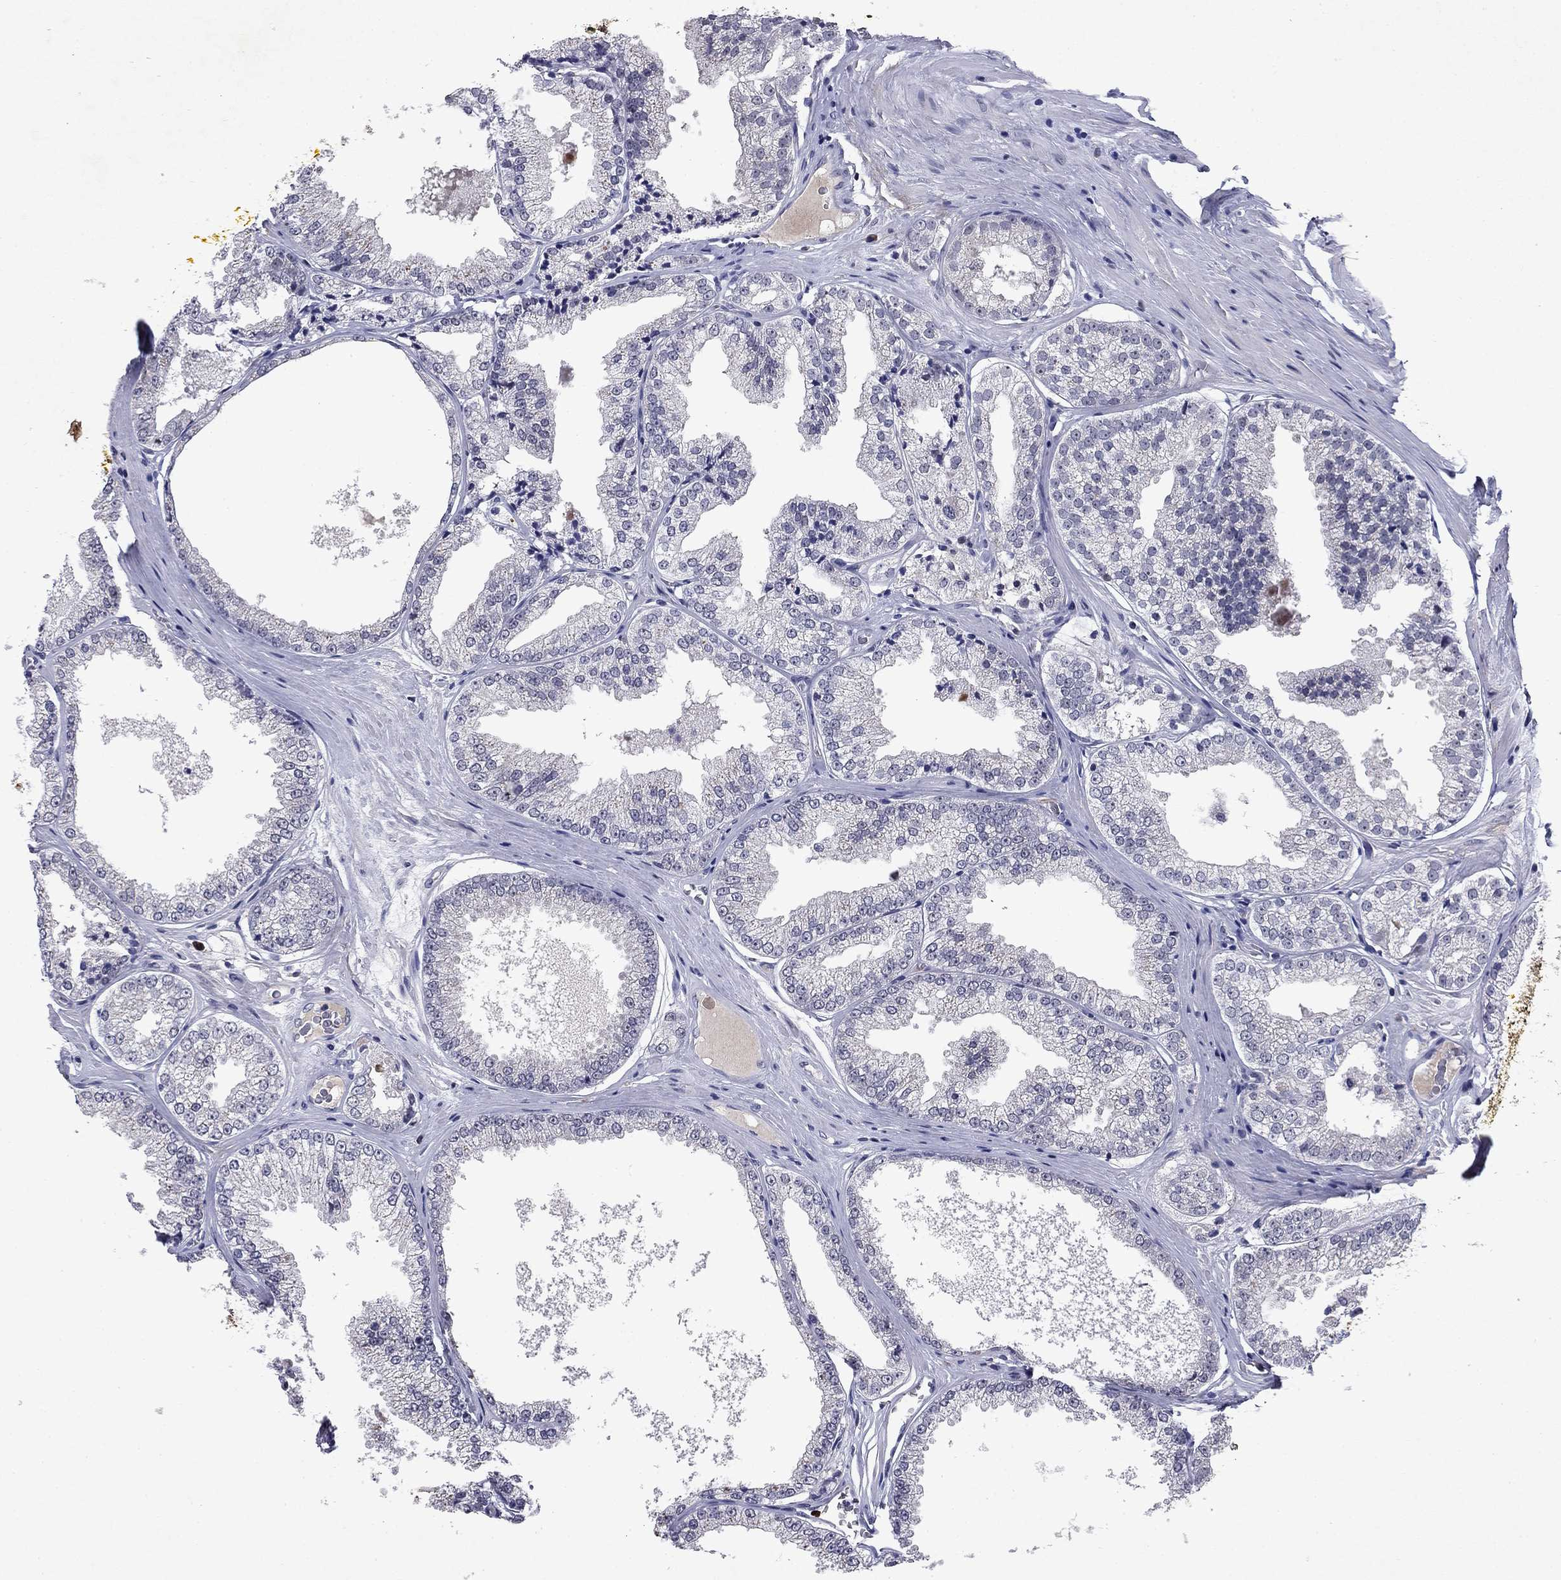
{"staining": {"intensity": "negative", "quantity": "none", "location": "none"}, "tissue": "prostate cancer", "cell_type": "Tumor cells", "image_type": "cancer", "snomed": [{"axis": "morphology", "description": "Adenocarcinoma, Low grade"}, {"axis": "topography", "description": "Prostate"}], "caption": "High magnification brightfield microscopy of prostate cancer (low-grade adenocarcinoma) stained with DAB (brown) and counterstained with hematoxylin (blue): tumor cells show no significant staining.", "gene": "ECM1", "patient": {"sex": "male", "age": 68}}